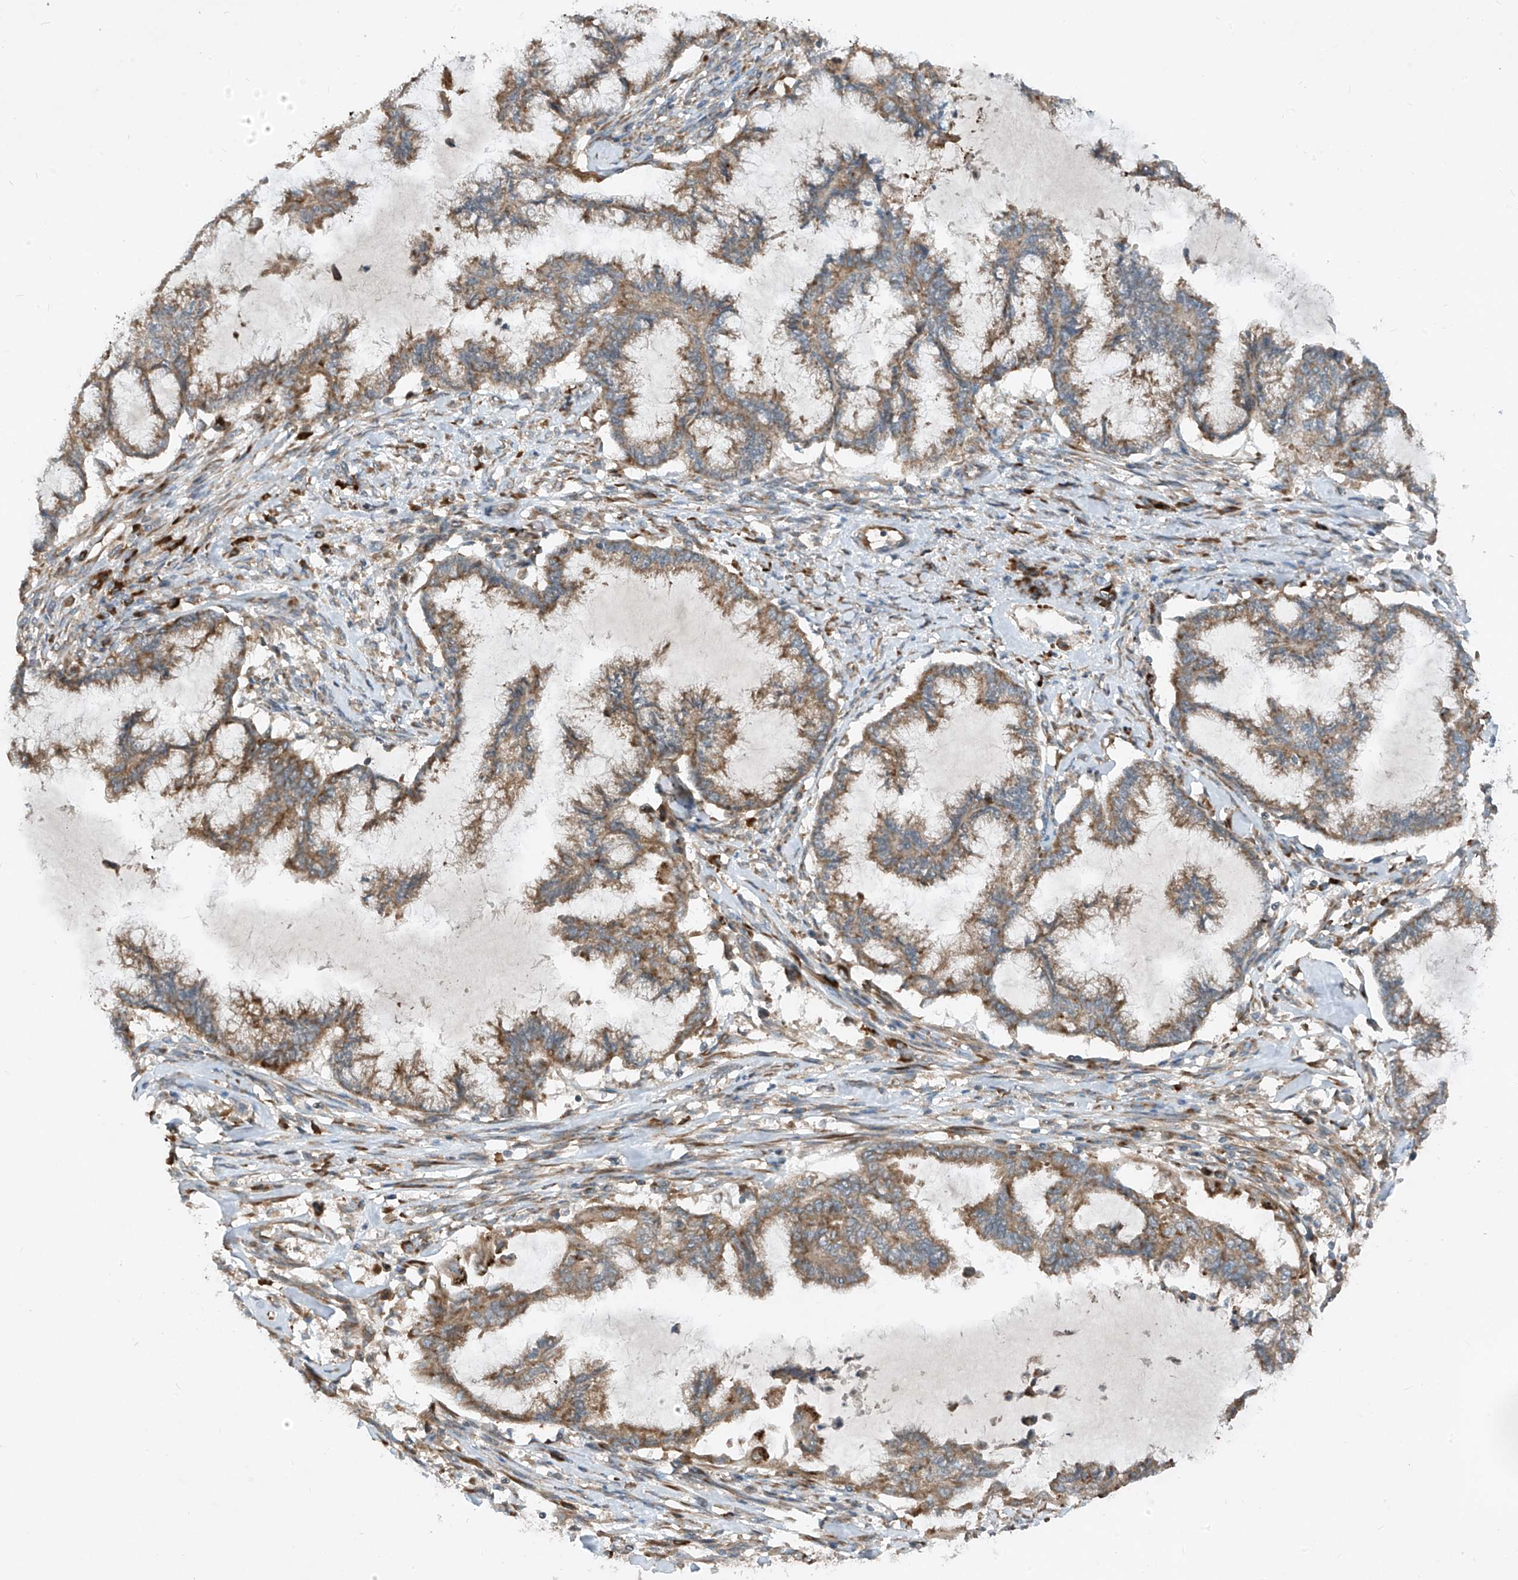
{"staining": {"intensity": "weak", "quantity": ">75%", "location": "cytoplasmic/membranous"}, "tissue": "endometrial cancer", "cell_type": "Tumor cells", "image_type": "cancer", "snomed": [{"axis": "morphology", "description": "Adenocarcinoma, NOS"}, {"axis": "topography", "description": "Endometrium"}], "caption": "Weak cytoplasmic/membranous expression for a protein is present in about >75% of tumor cells of endometrial cancer (adenocarcinoma) using immunohistochemistry (IHC).", "gene": "RPL34", "patient": {"sex": "female", "age": 86}}